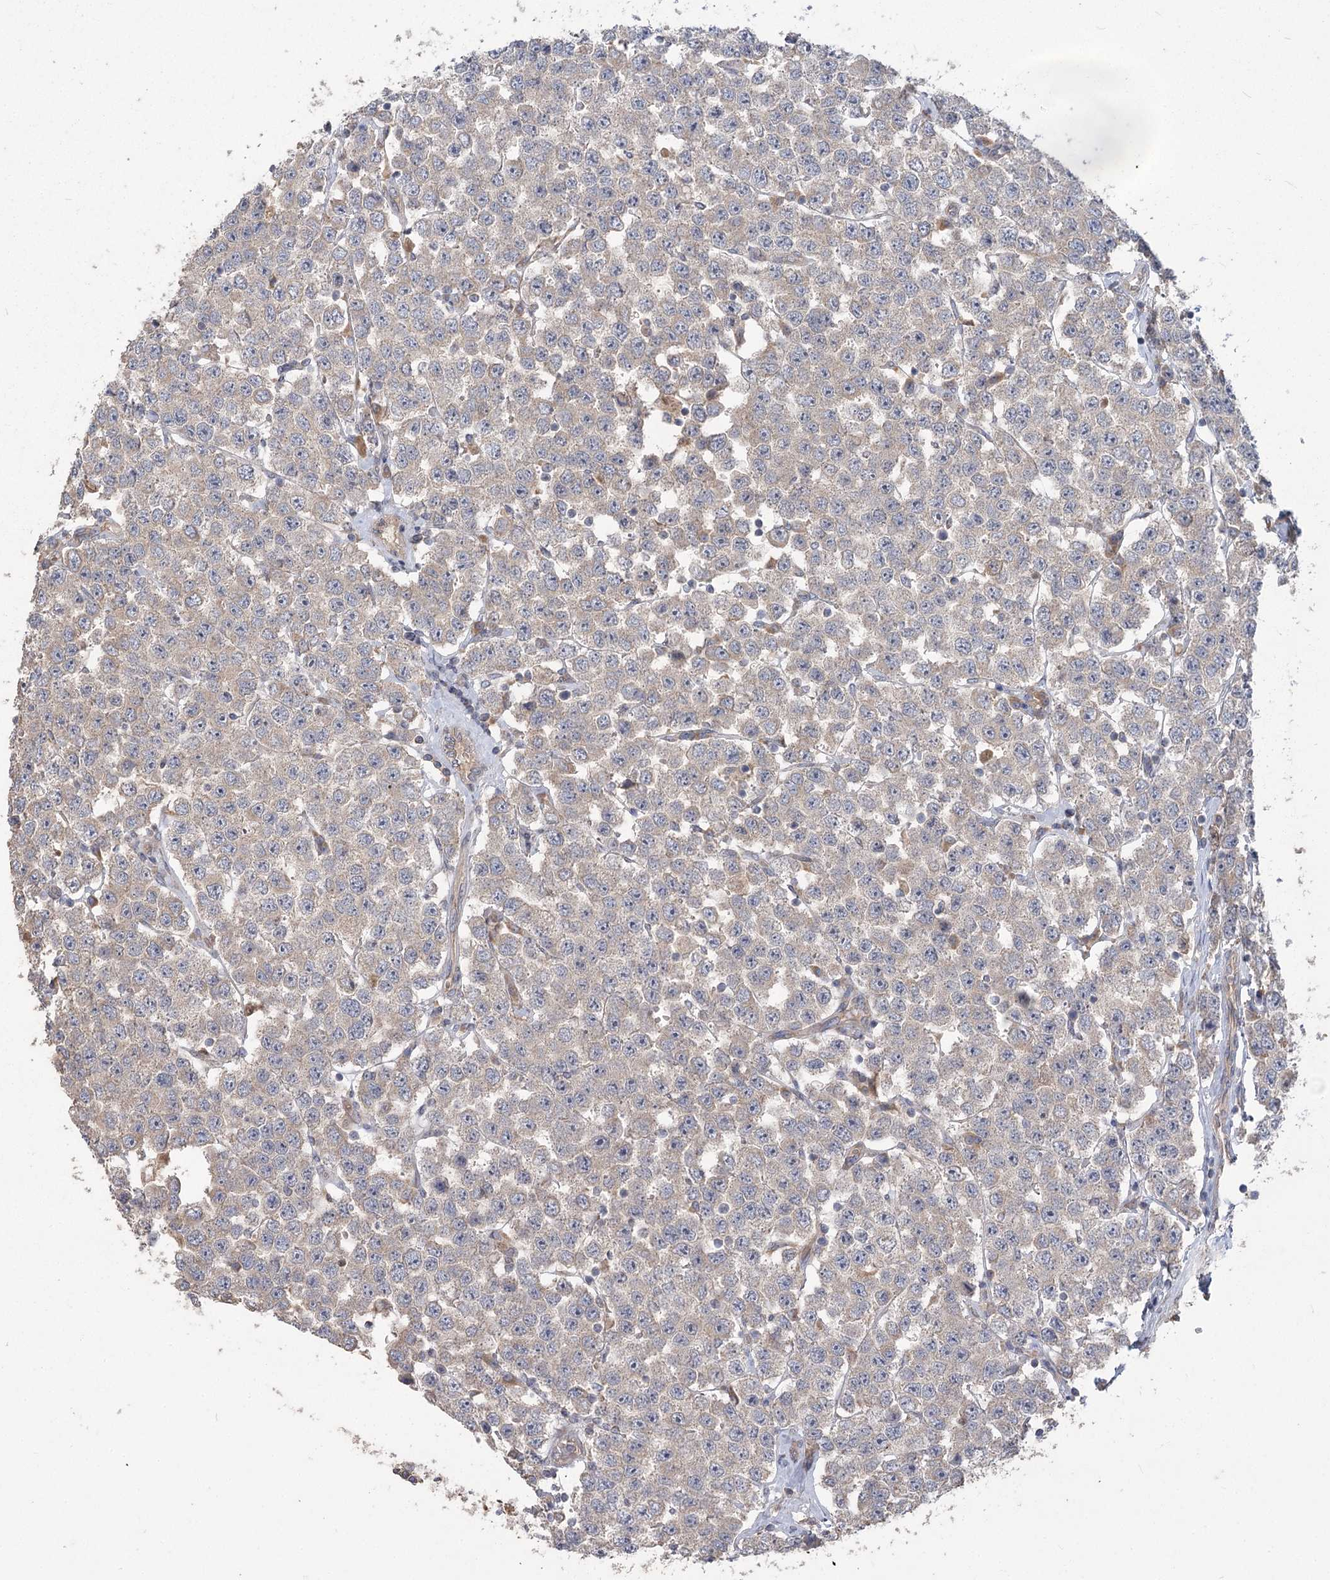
{"staining": {"intensity": "weak", "quantity": "<25%", "location": "cytoplasmic/membranous"}, "tissue": "testis cancer", "cell_type": "Tumor cells", "image_type": "cancer", "snomed": [{"axis": "morphology", "description": "Seminoma, NOS"}, {"axis": "topography", "description": "Testis"}], "caption": "The image shows no significant staining in tumor cells of testis cancer (seminoma).", "gene": "RIN2", "patient": {"sex": "male", "age": 28}}